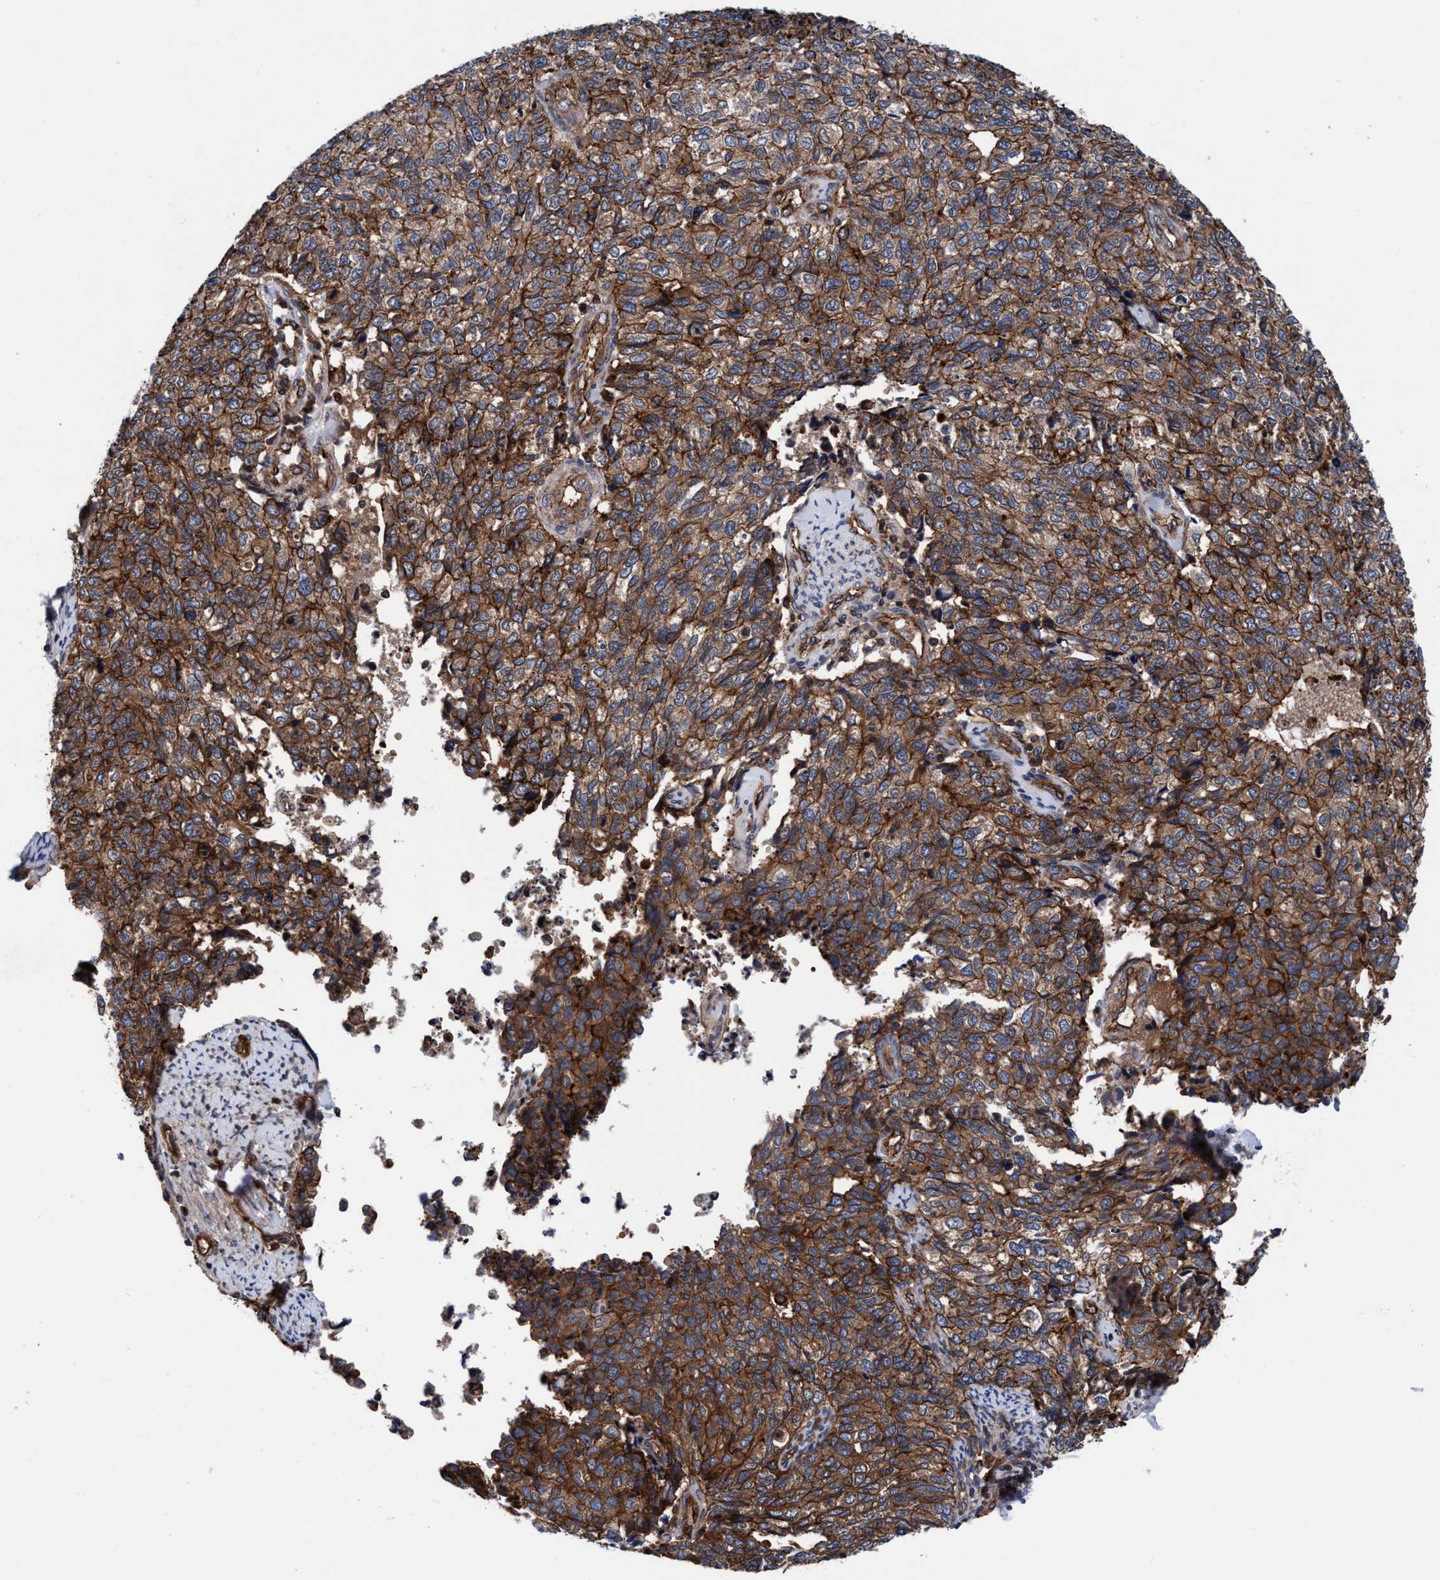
{"staining": {"intensity": "strong", "quantity": ">75%", "location": "cytoplasmic/membranous"}, "tissue": "cervical cancer", "cell_type": "Tumor cells", "image_type": "cancer", "snomed": [{"axis": "morphology", "description": "Squamous cell carcinoma, NOS"}, {"axis": "topography", "description": "Cervix"}], "caption": "This is a photomicrograph of IHC staining of cervical cancer, which shows strong positivity in the cytoplasmic/membranous of tumor cells.", "gene": "MCM3AP", "patient": {"sex": "female", "age": 63}}